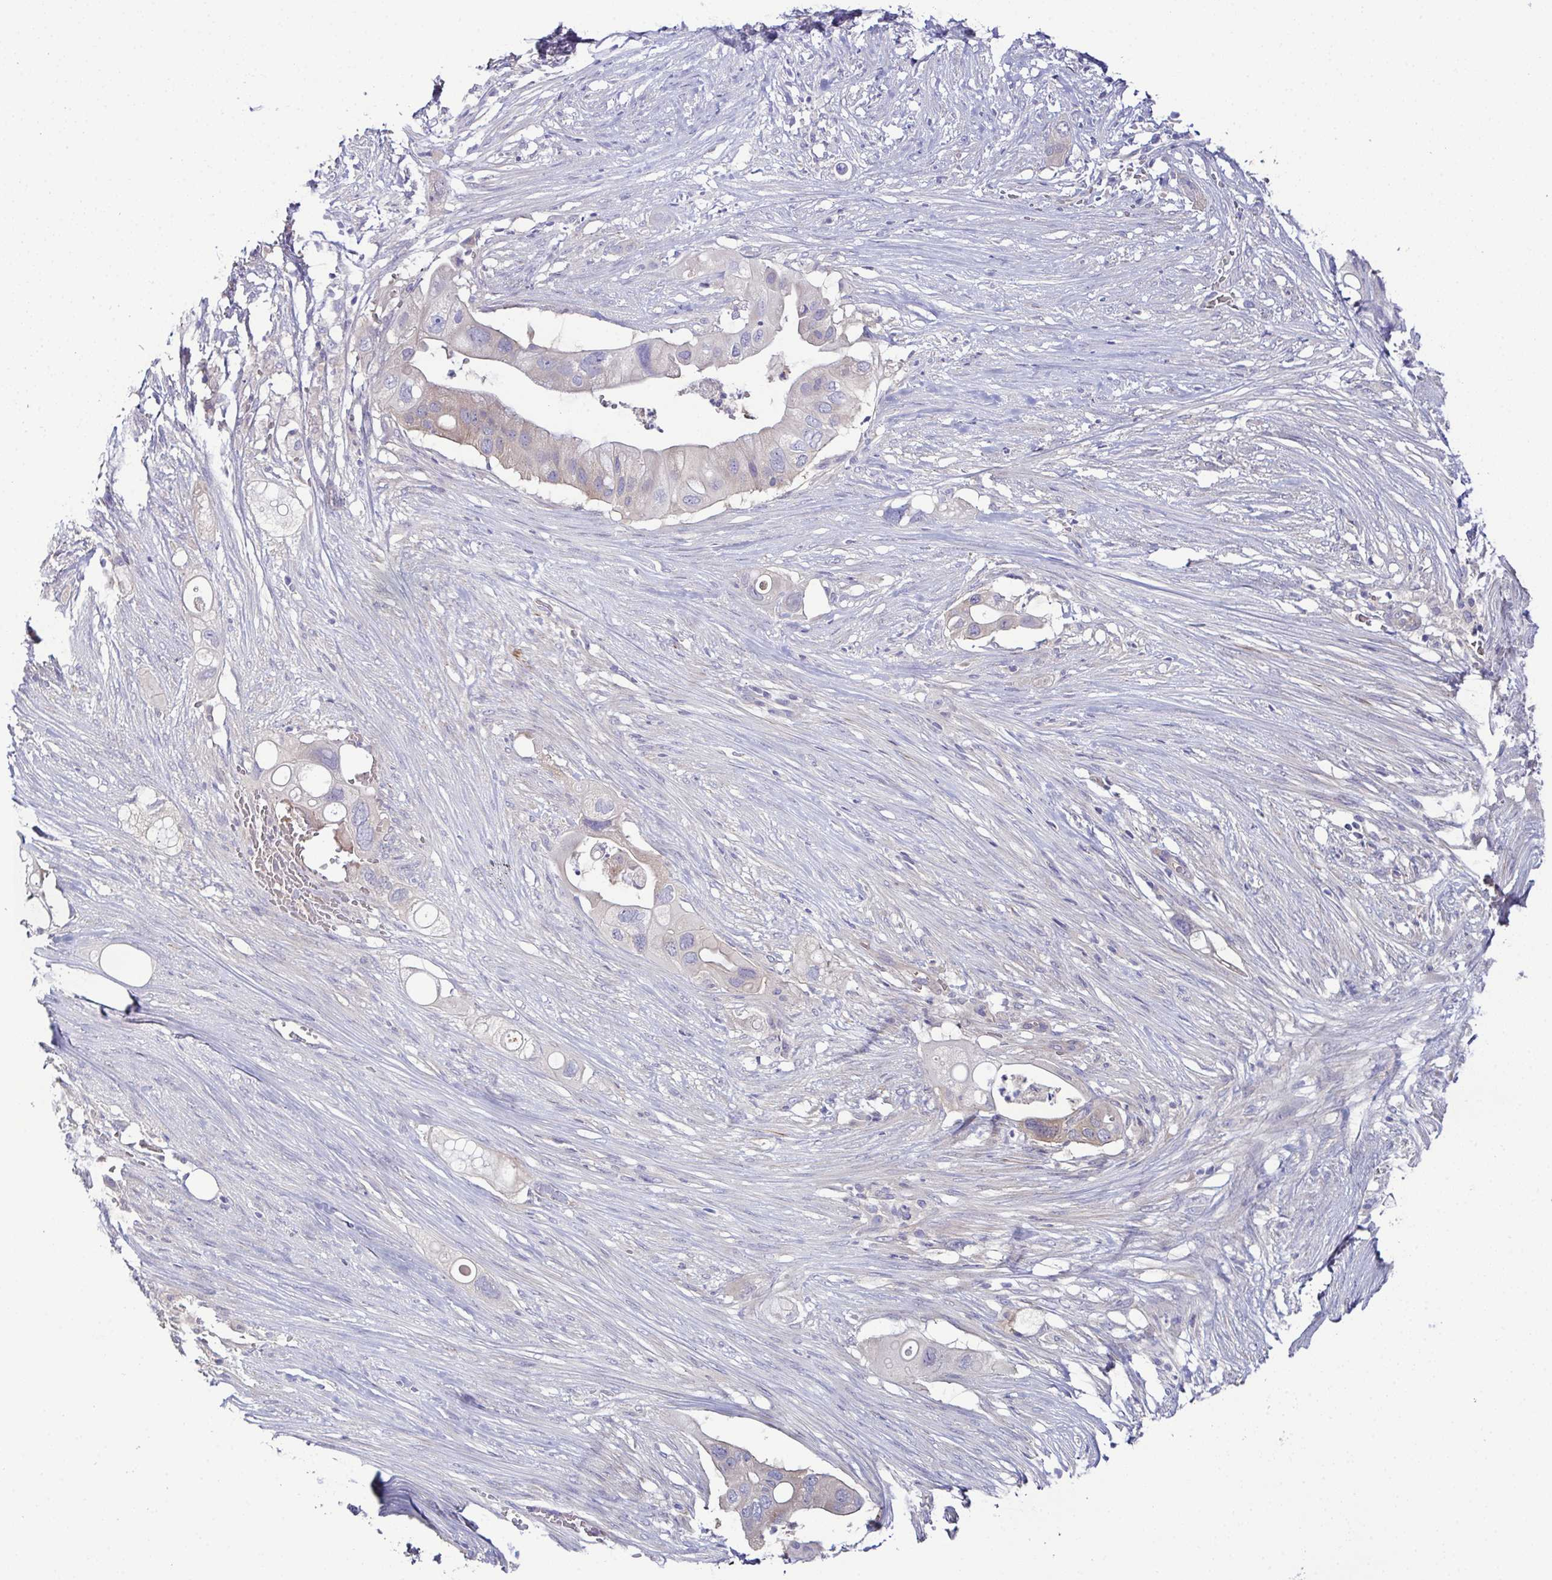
{"staining": {"intensity": "weak", "quantity": "<25%", "location": "cytoplasmic/membranous"}, "tissue": "pancreatic cancer", "cell_type": "Tumor cells", "image_type": "cancer", "snomed": [{"axis": "morphology", "description": "Adenocarcinoma, NOS"}, {"axis": "topography", "description": "Pancreas"}], "caption": "Pancreatic cancer (adenocarcinoma) stained for a protein using immunohistochemistry (IHC) demonstrates no staining tumor cells.", "gene": "CFAP97D1", "patient": {"sex": "female", "age": 72}}